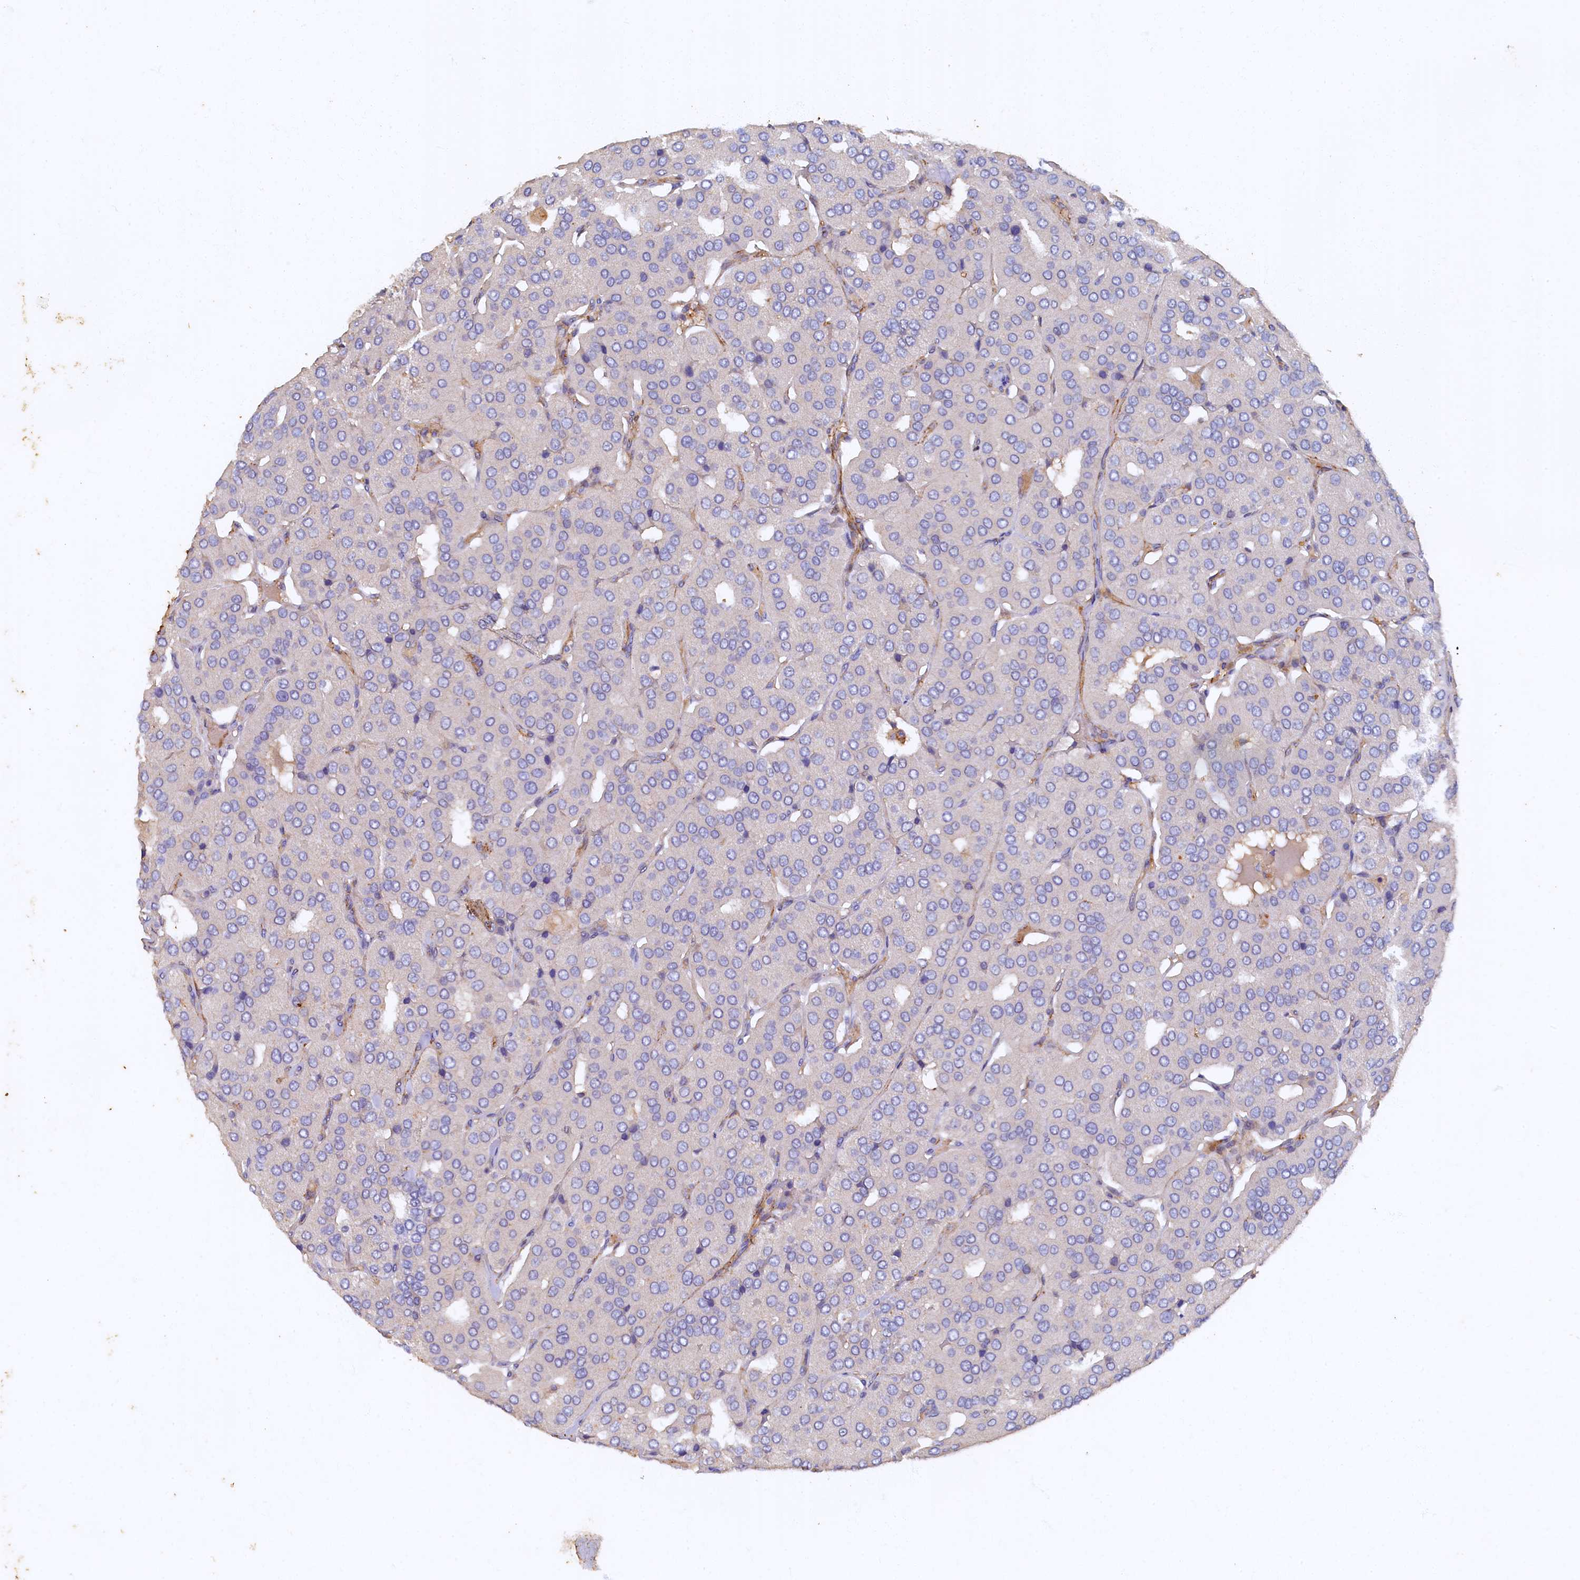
{"staining": {"intensity": "negative", "quantity": "none", "location": "none"}, "tissue": "parathyroid gland", "cell_type": "Glandular cells", "image_type": "normal", "snomed": [{"axis": "morphology", "description": "Normal tissue, NOS"}, {"axis": "morphology", "description": "Adenoma, NOS"}, {"axis": "topography", "description": "Parathyroid gland"}], "caption": "A histopathology image of parathyroid gland stained for a protein reveals no brown staining in glandular cells. (DAB (3,3'-diaminobenzidine) IHC visualized using brightfield microscopy, high magnification).", "gene": "ARL11", "patient": {"sex": "female", "age": 86}}